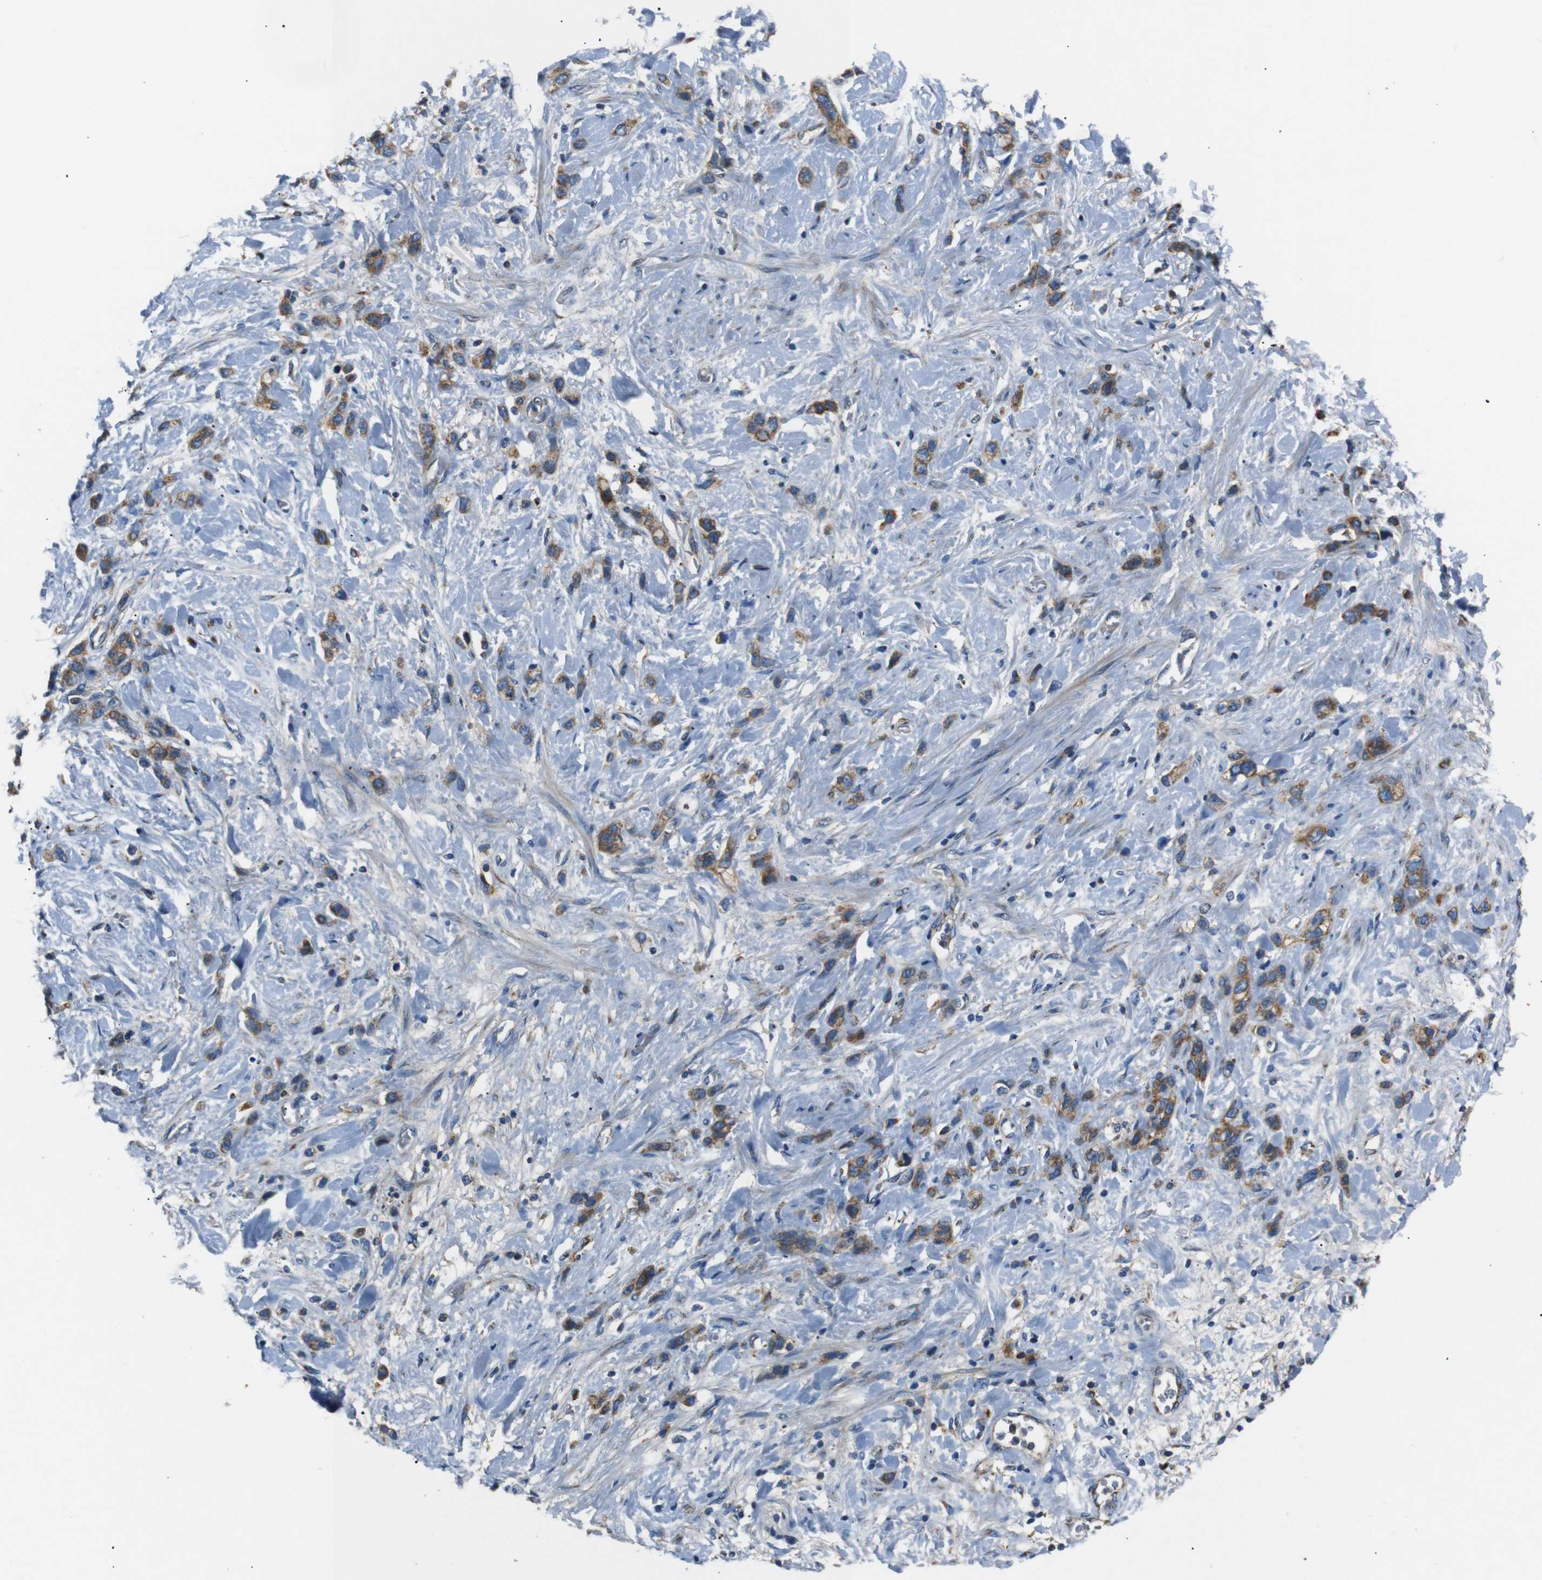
{"staining": {"intensity": "moderate", "quantity": ">75%", "location": "cytoplasmic/membranous"}, "tissue": "stomach cancer", "cell_type": "Tumor cells", "image_type": "cancer", "snomed": [{"axis": "morphology", "description": "Adenocarcinoma, NOS"}, {"axis": "morphology", "description": "Adenocarcinoma, High grade"}, {"axis": "topography", "description": "Stomach, upper"}, {"axis": "topography", "description": "Stomach, lower"}], "caption": "Adenocarcinoma (high-grade) (stomach) stained for a protein (brown) demonstrates moderate cytoplasmic/membranous positive positivity in about >75% of tumor cells.", "gene": "NETO2", "patient": {"sex": "female", "age": 65}}